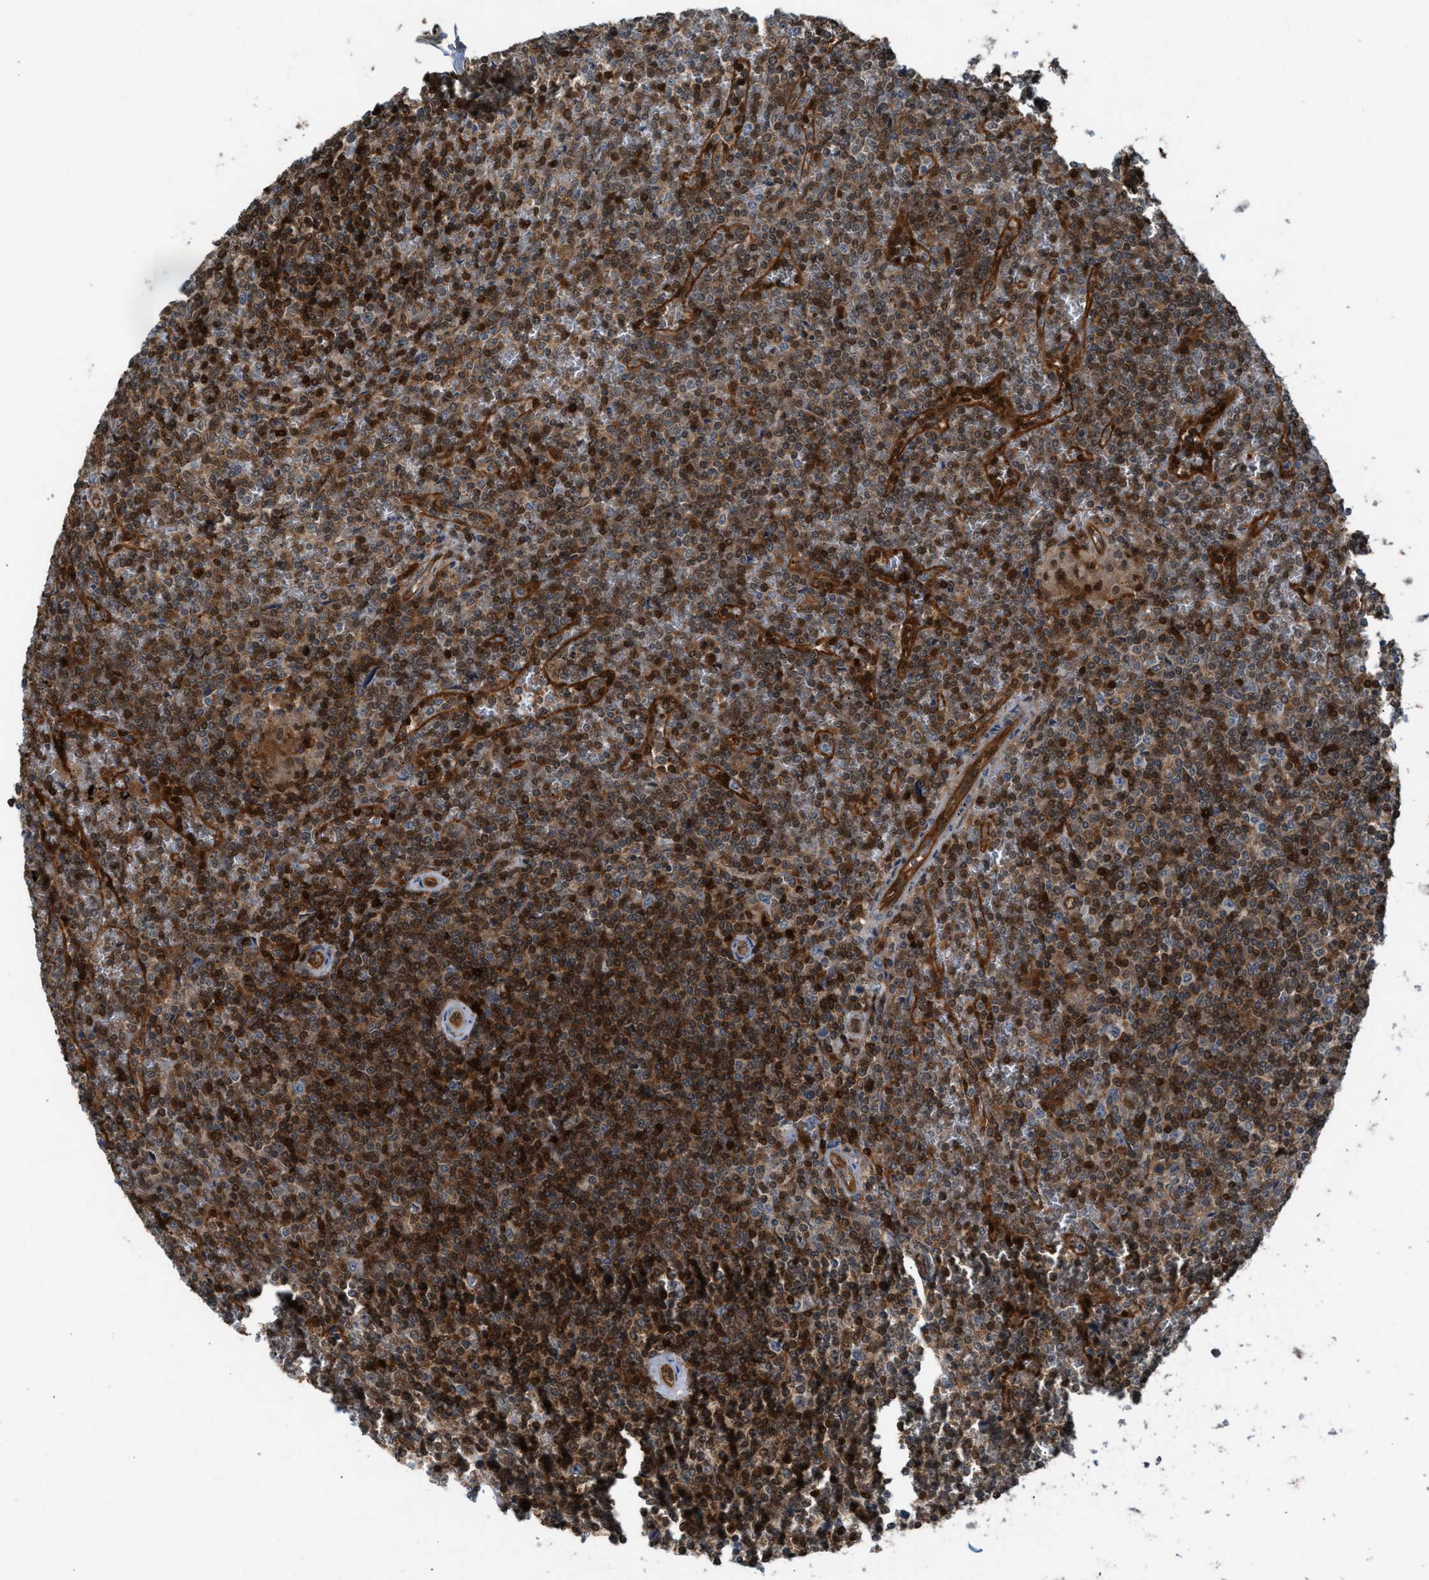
{"staining": {"intensity": "strong", "quantity": "25%-75%", "location": "cytoplasmic/membranous"}, "tissue": "lymphoma", "cell_type": "Tumor cells", "image_type": "cancer", "snomed": [{"axis": "morphology", "description": "Malignant lymphoma, non-Hodgkin's type, Low grade"}, {"axis": "topography", "description": "Spleen"}], "caption": "Lymphoma stained for a protein (brown) exhibits strong cytoplasmic/membranous positive expression in approximately 25%-75% of tumor cells.", "gene": "TPK1", "patient": {"sex": "female", "age": 19}}